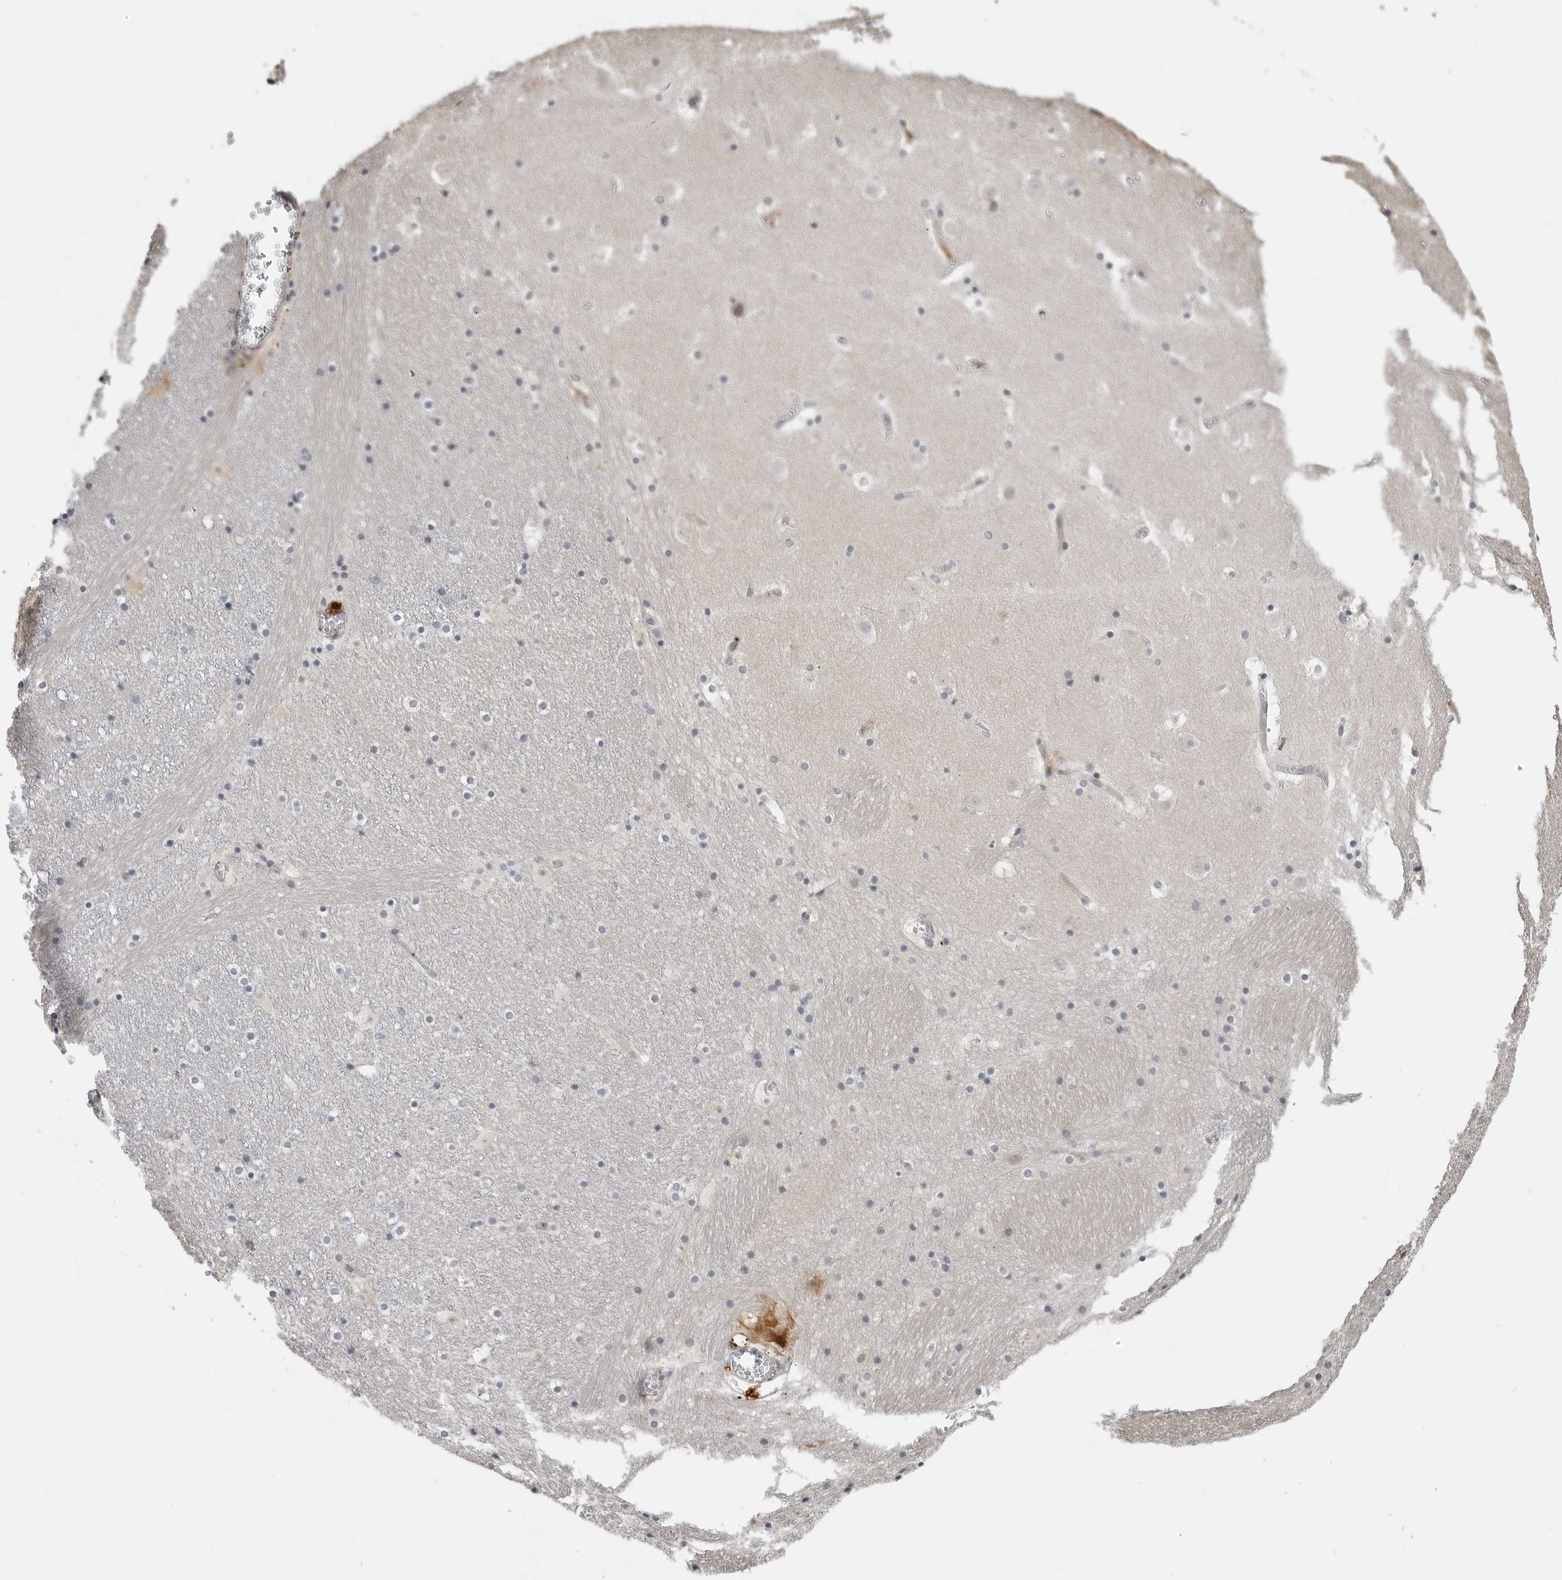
{"staining": {"intensity": "negative", "quantity": "none", "location": "none"}, "tissue": "caudate", "cell_type": "Glial cells", "image_type": "normal", "snomed": [{"axis": "morphology", "description": "Normal tissue, NOS"}, {"axis": "topography", "description": "Lateral ventricle wall"}], "caption": "This is an immunohistochemistry image of unremarkable human caudate. There is no expression in glial cells.", "gene": "CXCR5", "patient": {"sex": "male", "age": 45}}